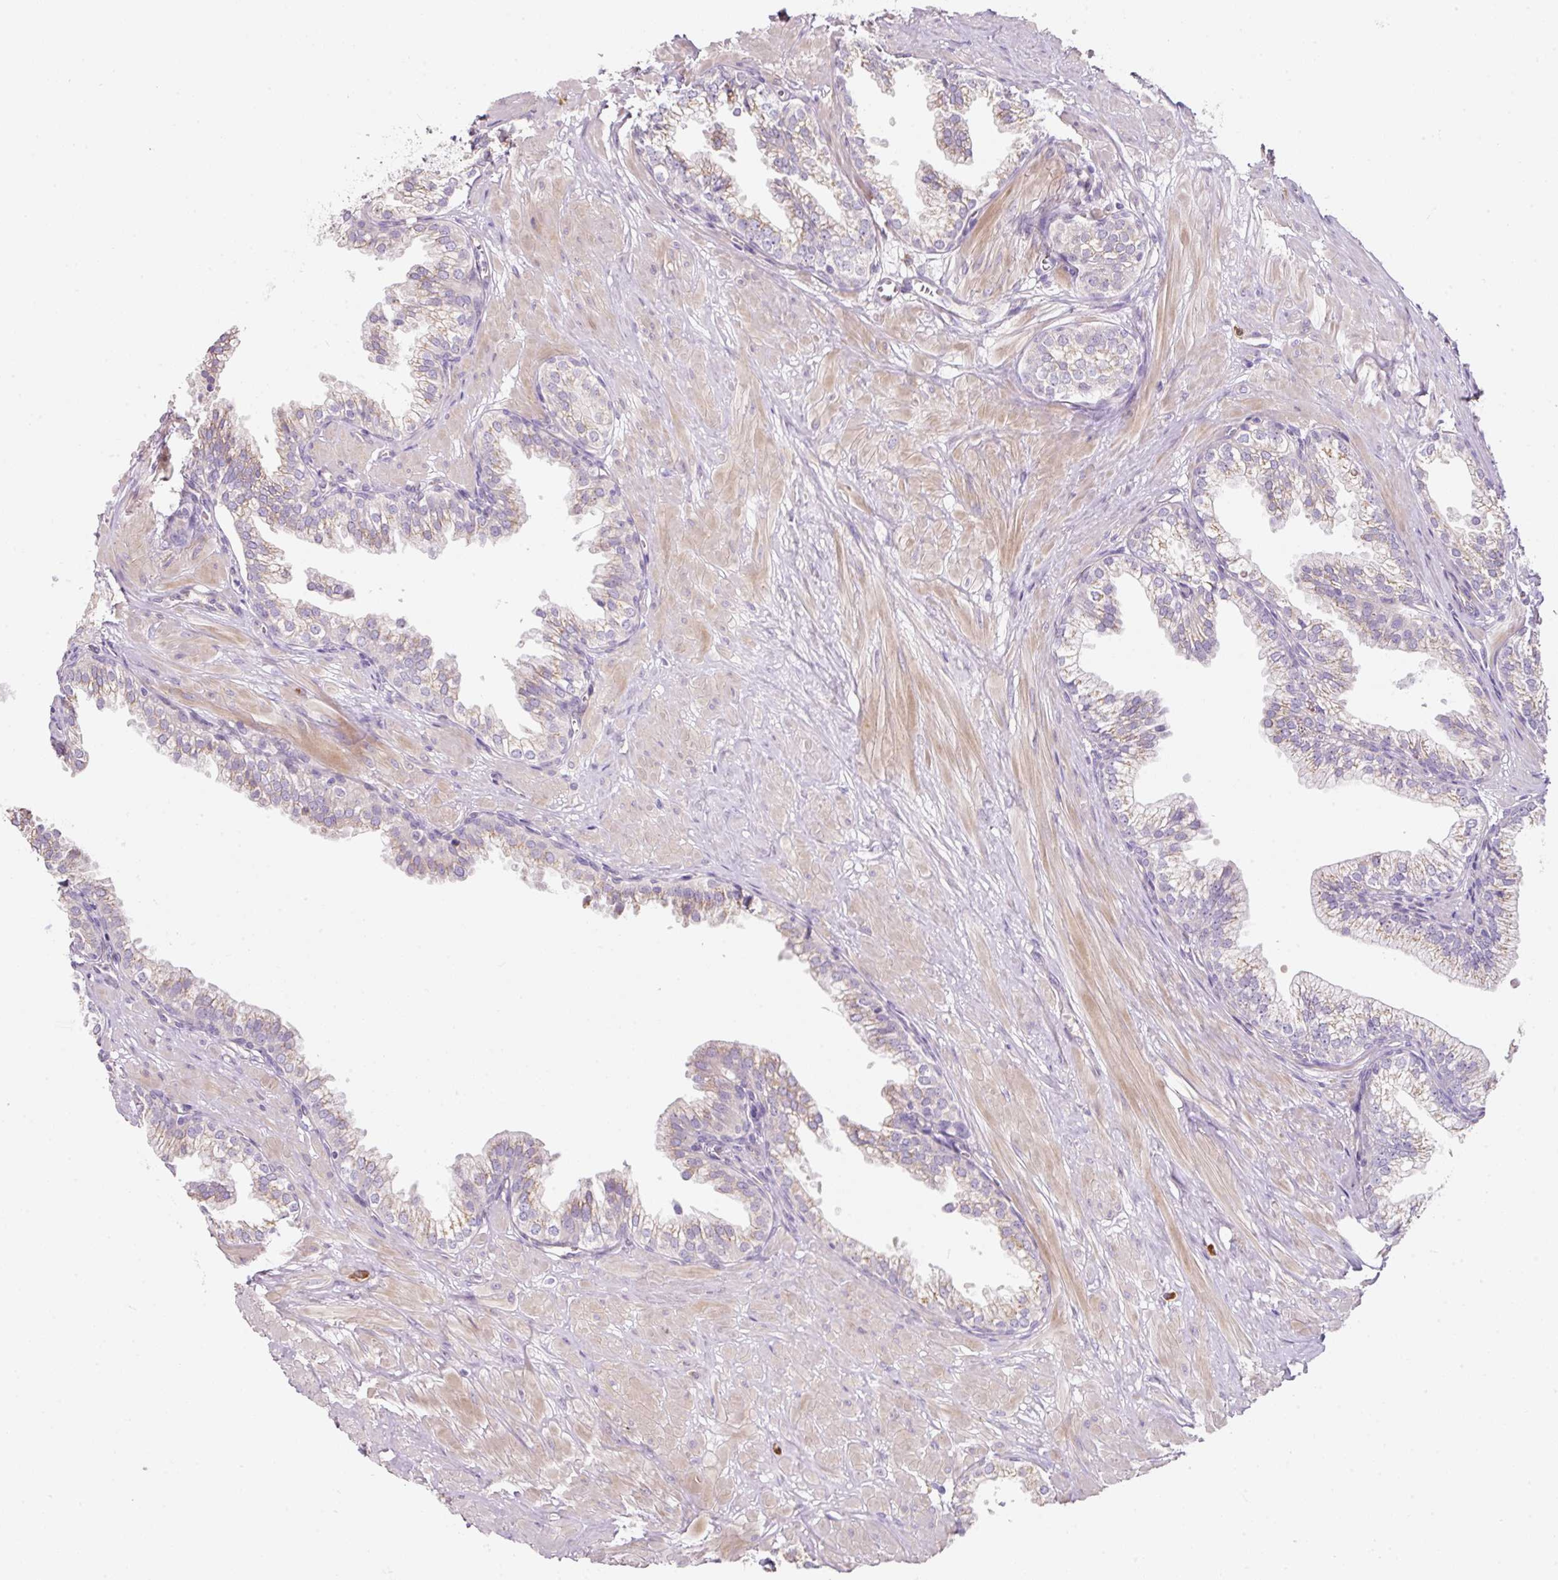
{"staining": {"intensity": "weak", "quantity": "<25%", "location": "cytoplasmic/membranous"}, "tissue": "prostate", "cell_type": "Glandular cells", "image_type": "normal", "snomed": [{"axis": "morphology", "description": "Normal tissue, NOS"}, {"axis": "topography", "description": "Prostate"}, {"axis": "topography", "description": "Peripheral nerve tissue"}], "caption": "DAB (3,3'-diaminobenzidine) immunohistochemical staining of unremarkable prostate shows no significant positivity in glandular cells. (DAB (3,3'-diaminobenzidine) immunohistochemistry (IHC) visualized using brightfield microscopy, high magnification).", "gene": "NBPF11", "patient": {"sex": "male", "age": 55}}